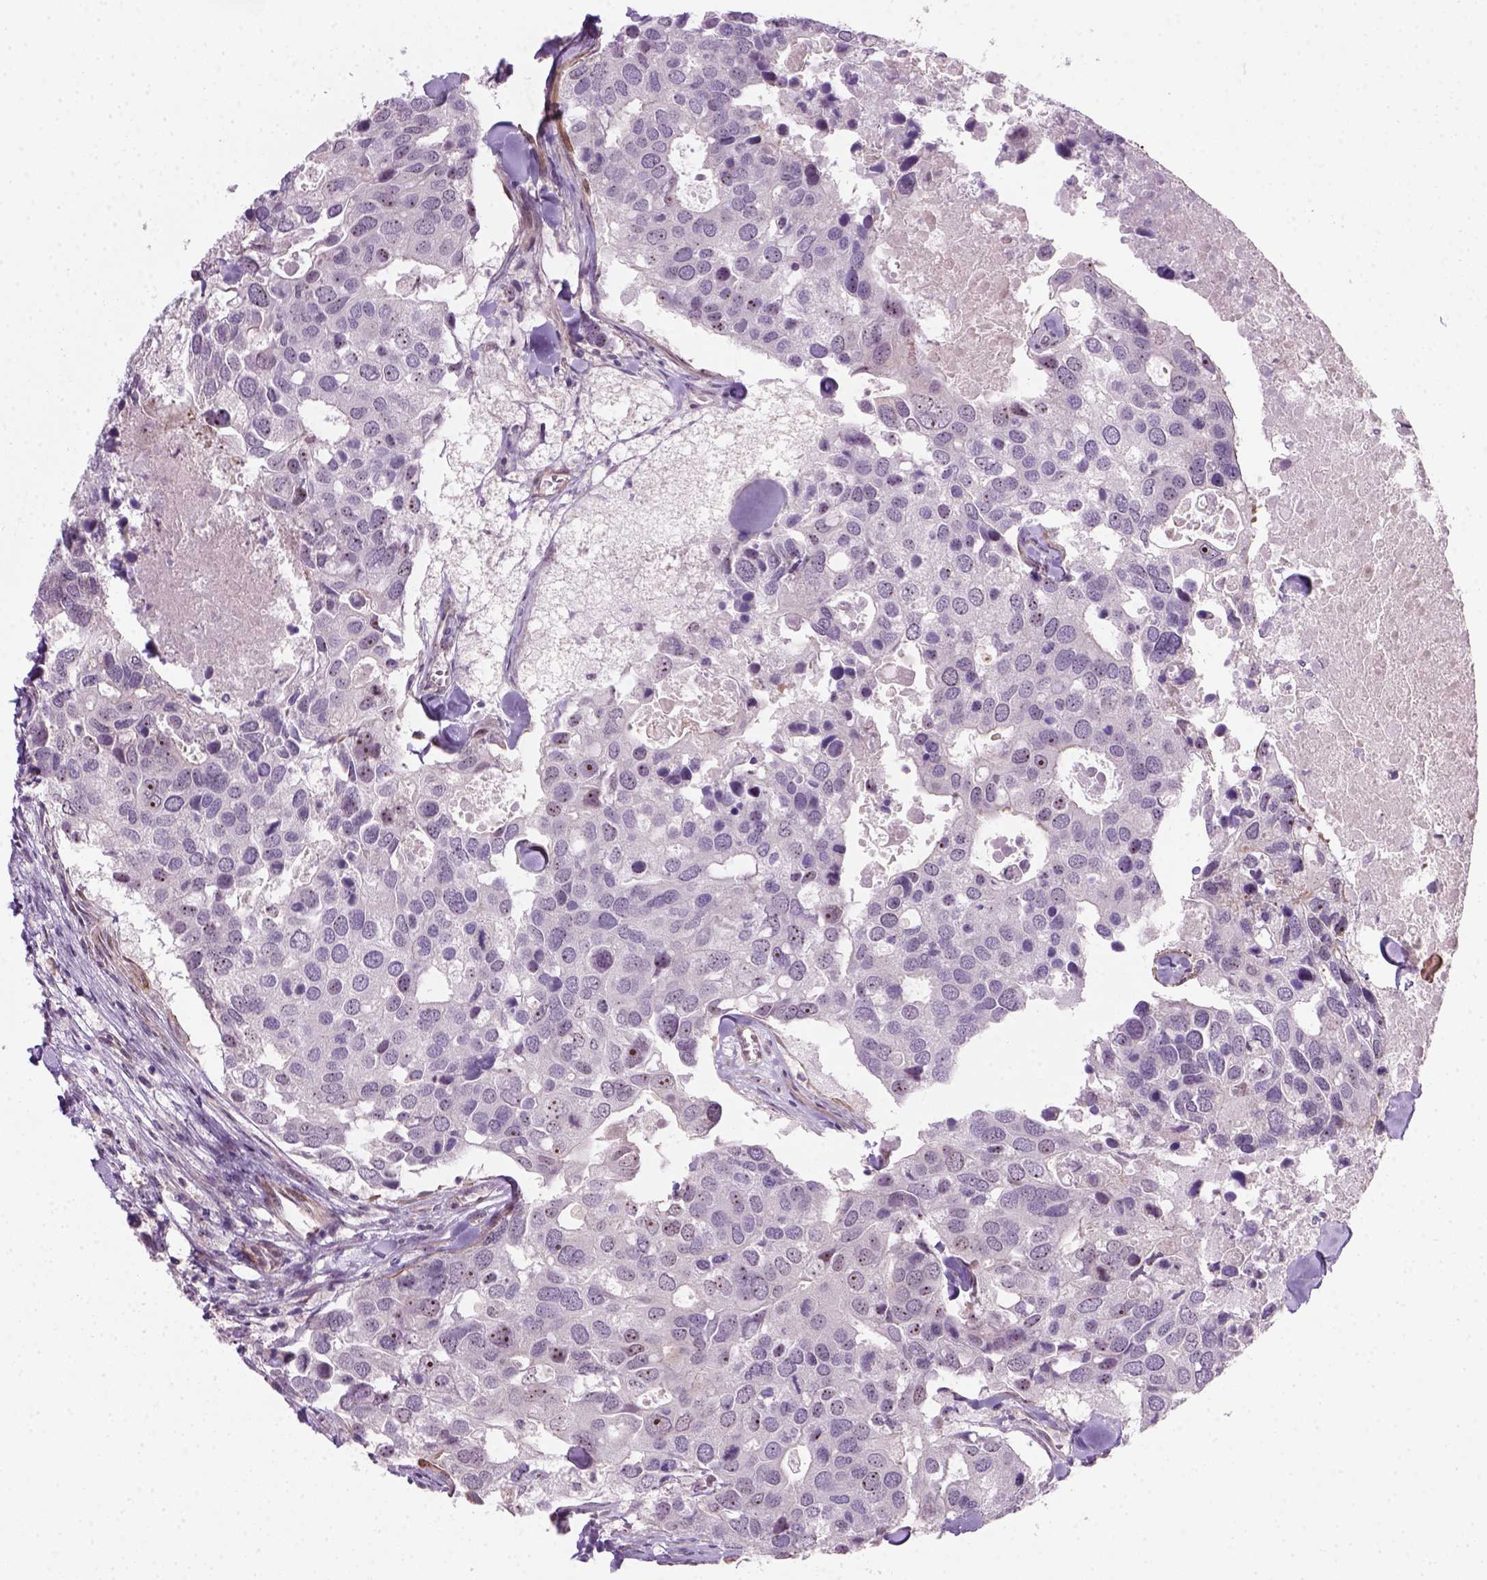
{"staining": {"intensity": "moderate", "quantity": "25%-75%", "location": "nuclear"}, "tissue": "breast cancer", "cell_type": "Tumor cells", "image_type": "cancer", "snomed": [{"axis": "morphology", "description": "Duct carcinoma"}, {"axis": "topography", "description": "Breast"}], "caption": "The image demonstrates a brown stain indicating the presence of a protein in the nuclear of tumor cells in invasive ductal carcinoma (breast).", "gene": "RRS1", "patient": {"sex": "female", "age": 83}}